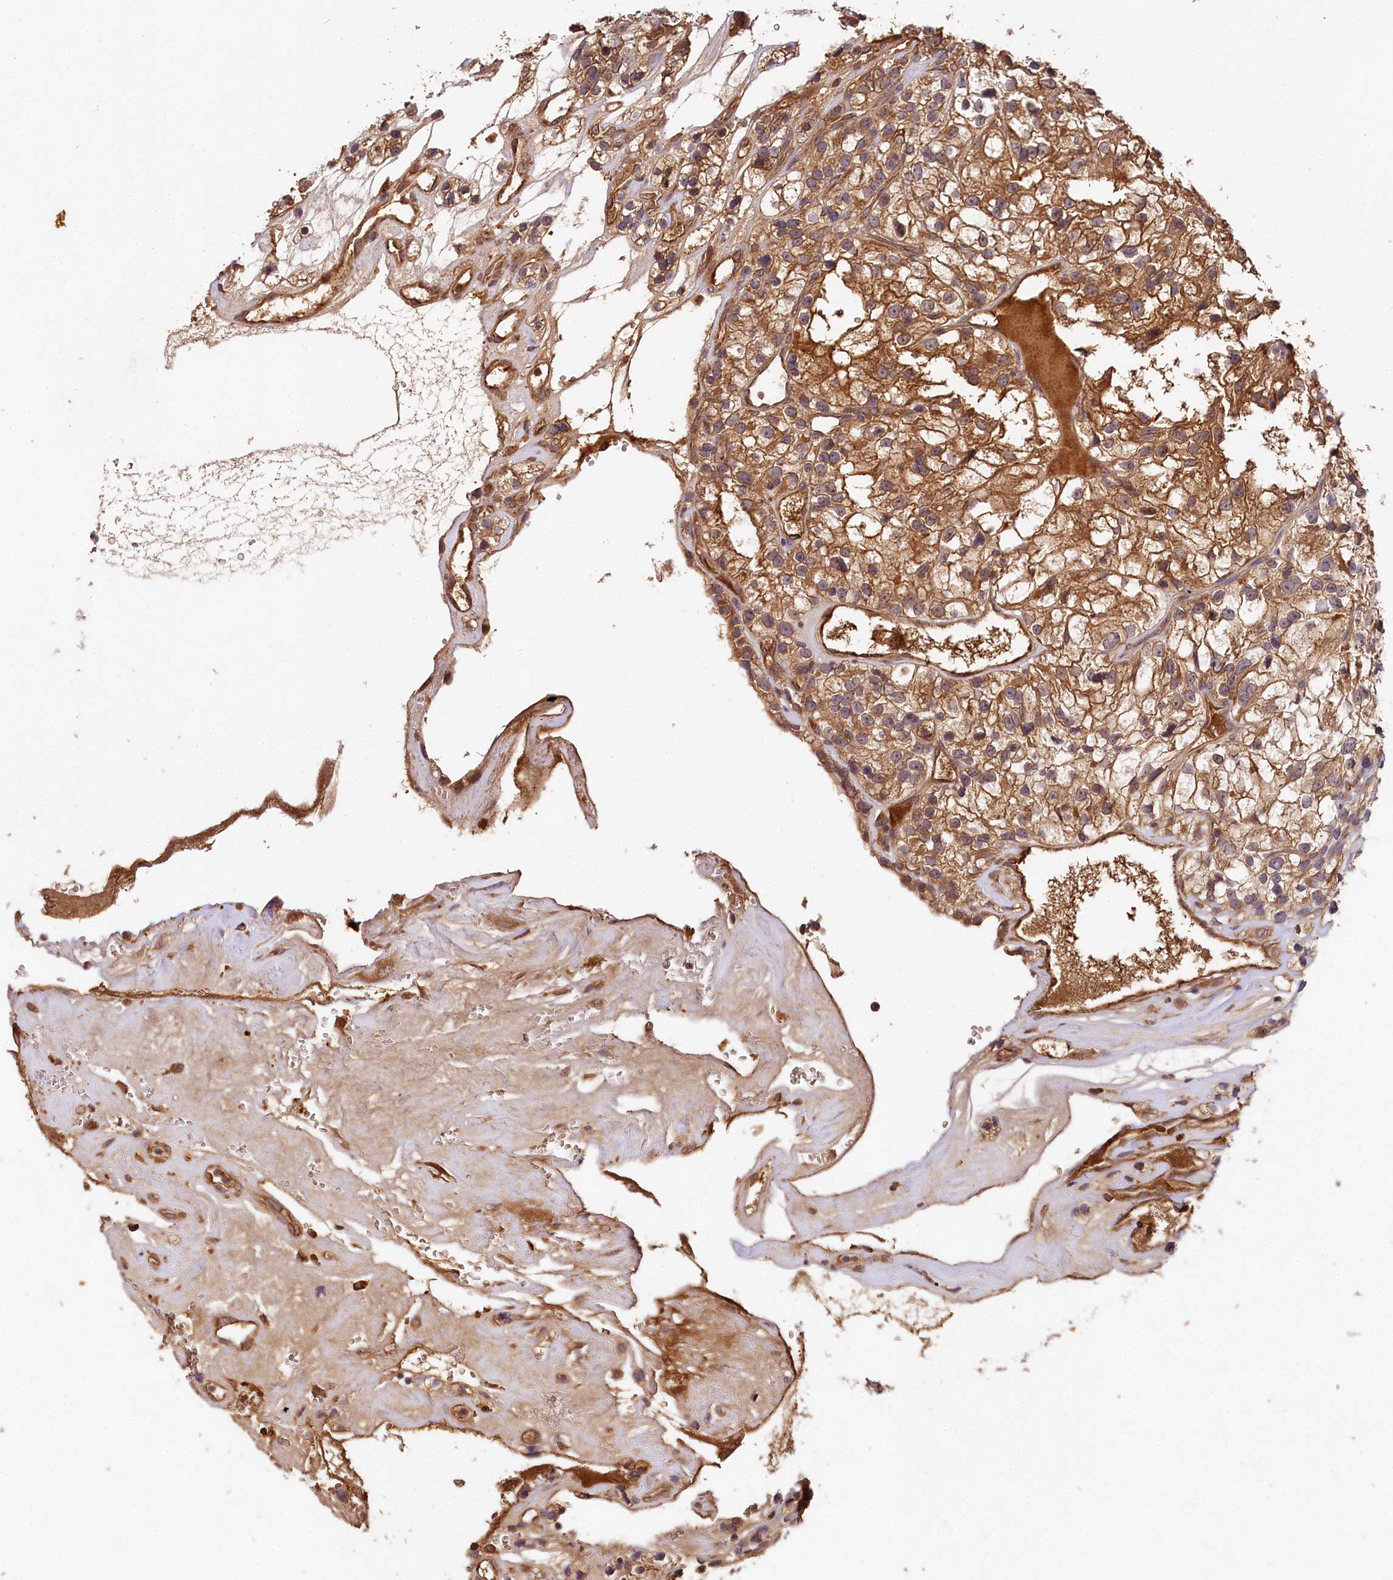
{"staining": {"intensity": "moderate", "quantity": ">75%", "location": "cytoplasmic/membranous"}, "tissue": "renal cancer", "cell_type": "Tumor cells", "image_type": "cancer", "snomed": [{"axis": "morphology", "description": "Adenocarcinoma, NOS"}, {"axis": "topography", "description": "Kidney"}], "caption": "A brown stain labels moderate cytoplasmic/membranous expression of a protein in renal adenocarcinoma tumor cells. Using DAB (brown) and hematoxylin (blue) stains, captured at high magnification using brightfield microscopy.", "gene": "MCF2L2", "patient": {"sex": "female", "age": 57}}